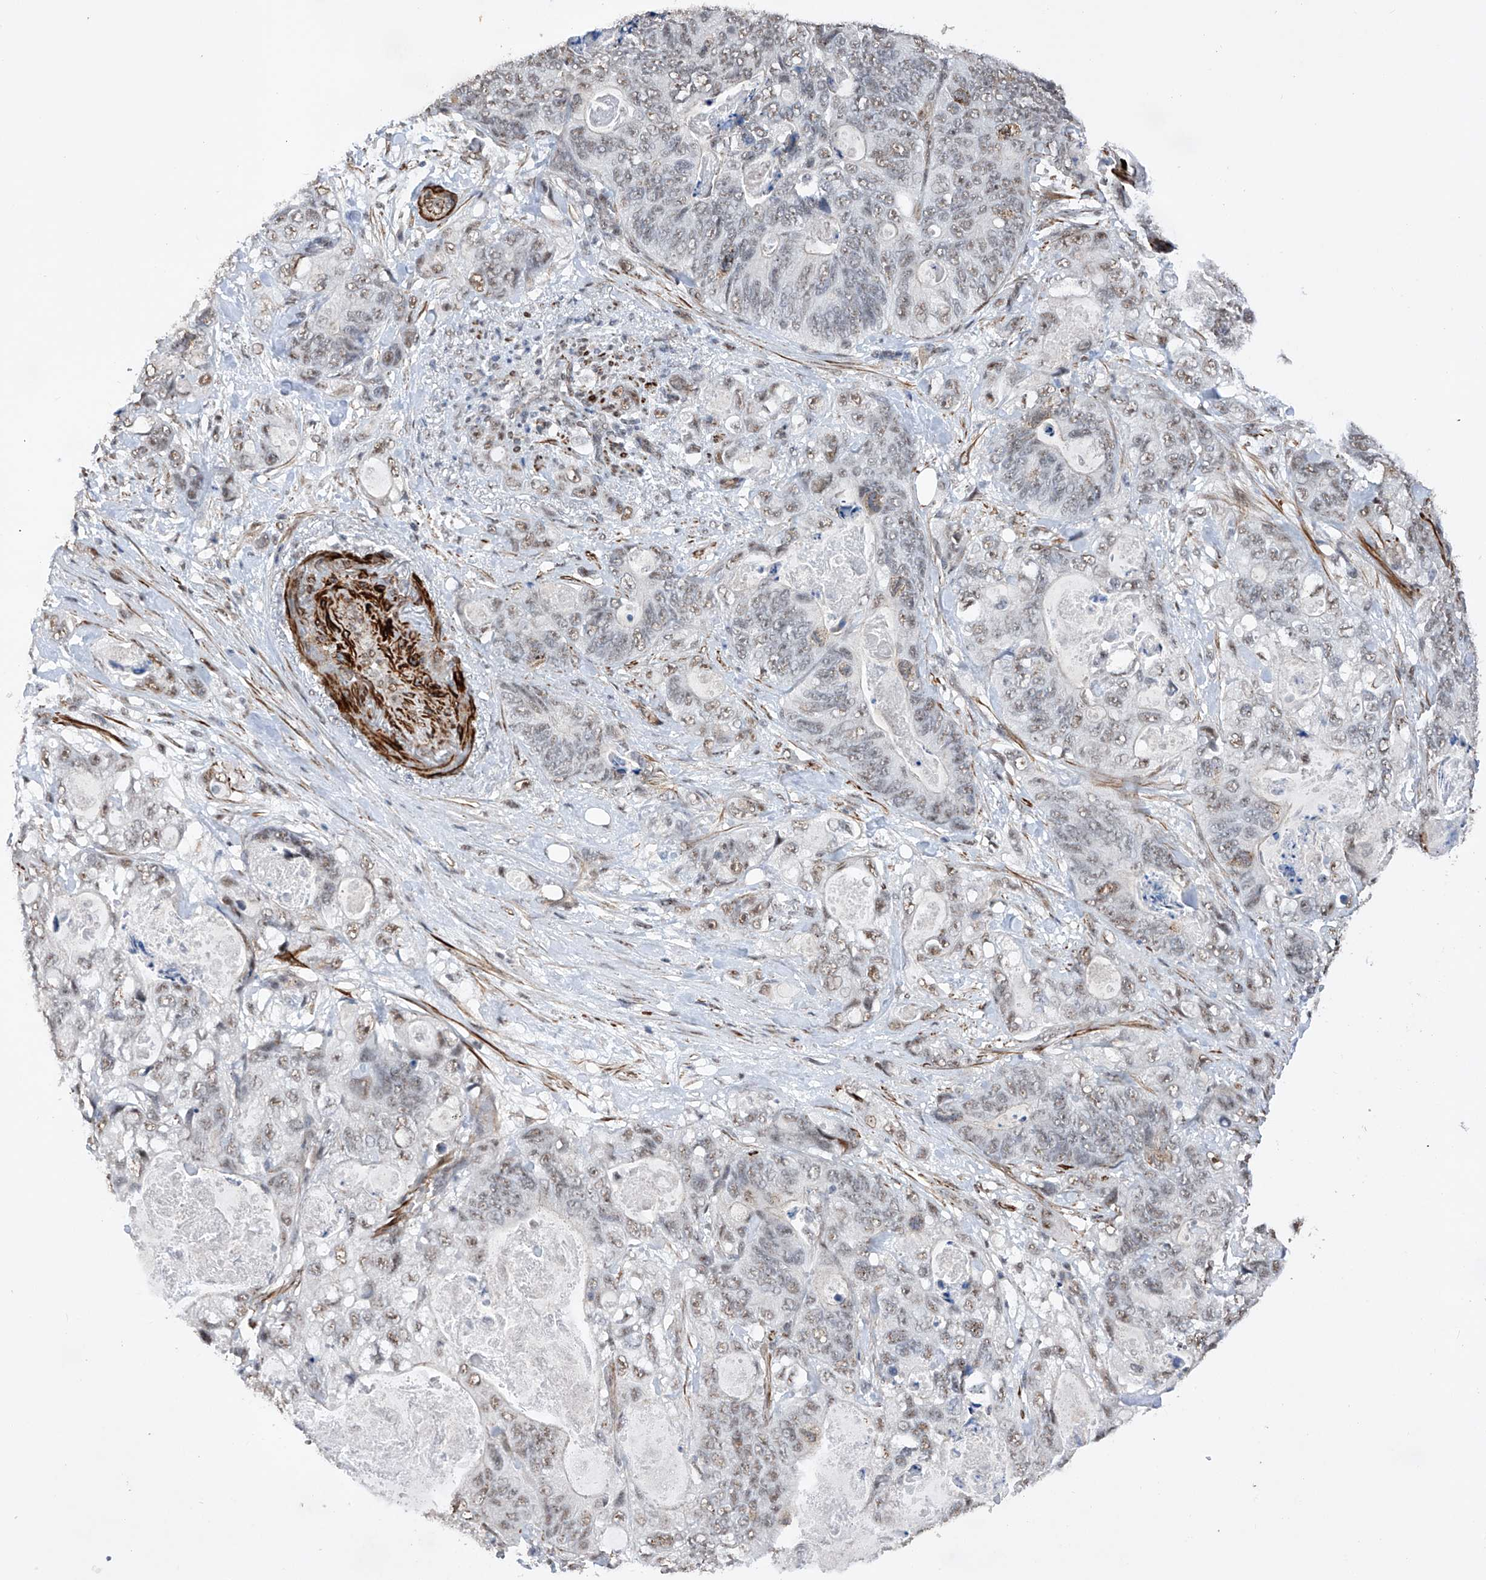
{"staining": {"intensity": "weak", "quantity": "<25%", "location": "nuclear"}, "tissue": "stomach cancer", "cell_type": "Tumor cells", "image_type": "cancer", "snomed": [{"axis": "morphology", "description": "Normal tissue, NOS"}, {"axis": "morphology", "description": "Adenocarcinoma, NOS"}, {"axis": "topography", "description": "Stomach"}], "caption": "High power microscopy photomicrograph of an immunohistochemistry (IHC) image of adenocarcinoma (stomach), revealing no significant expression in tumor cells. The staining is performed using DAB brown chromogen with nuclei counter-stained in using hematoxylin.", "gene": "NFATC4", "patient": {"sex": "female", "age": 89}}